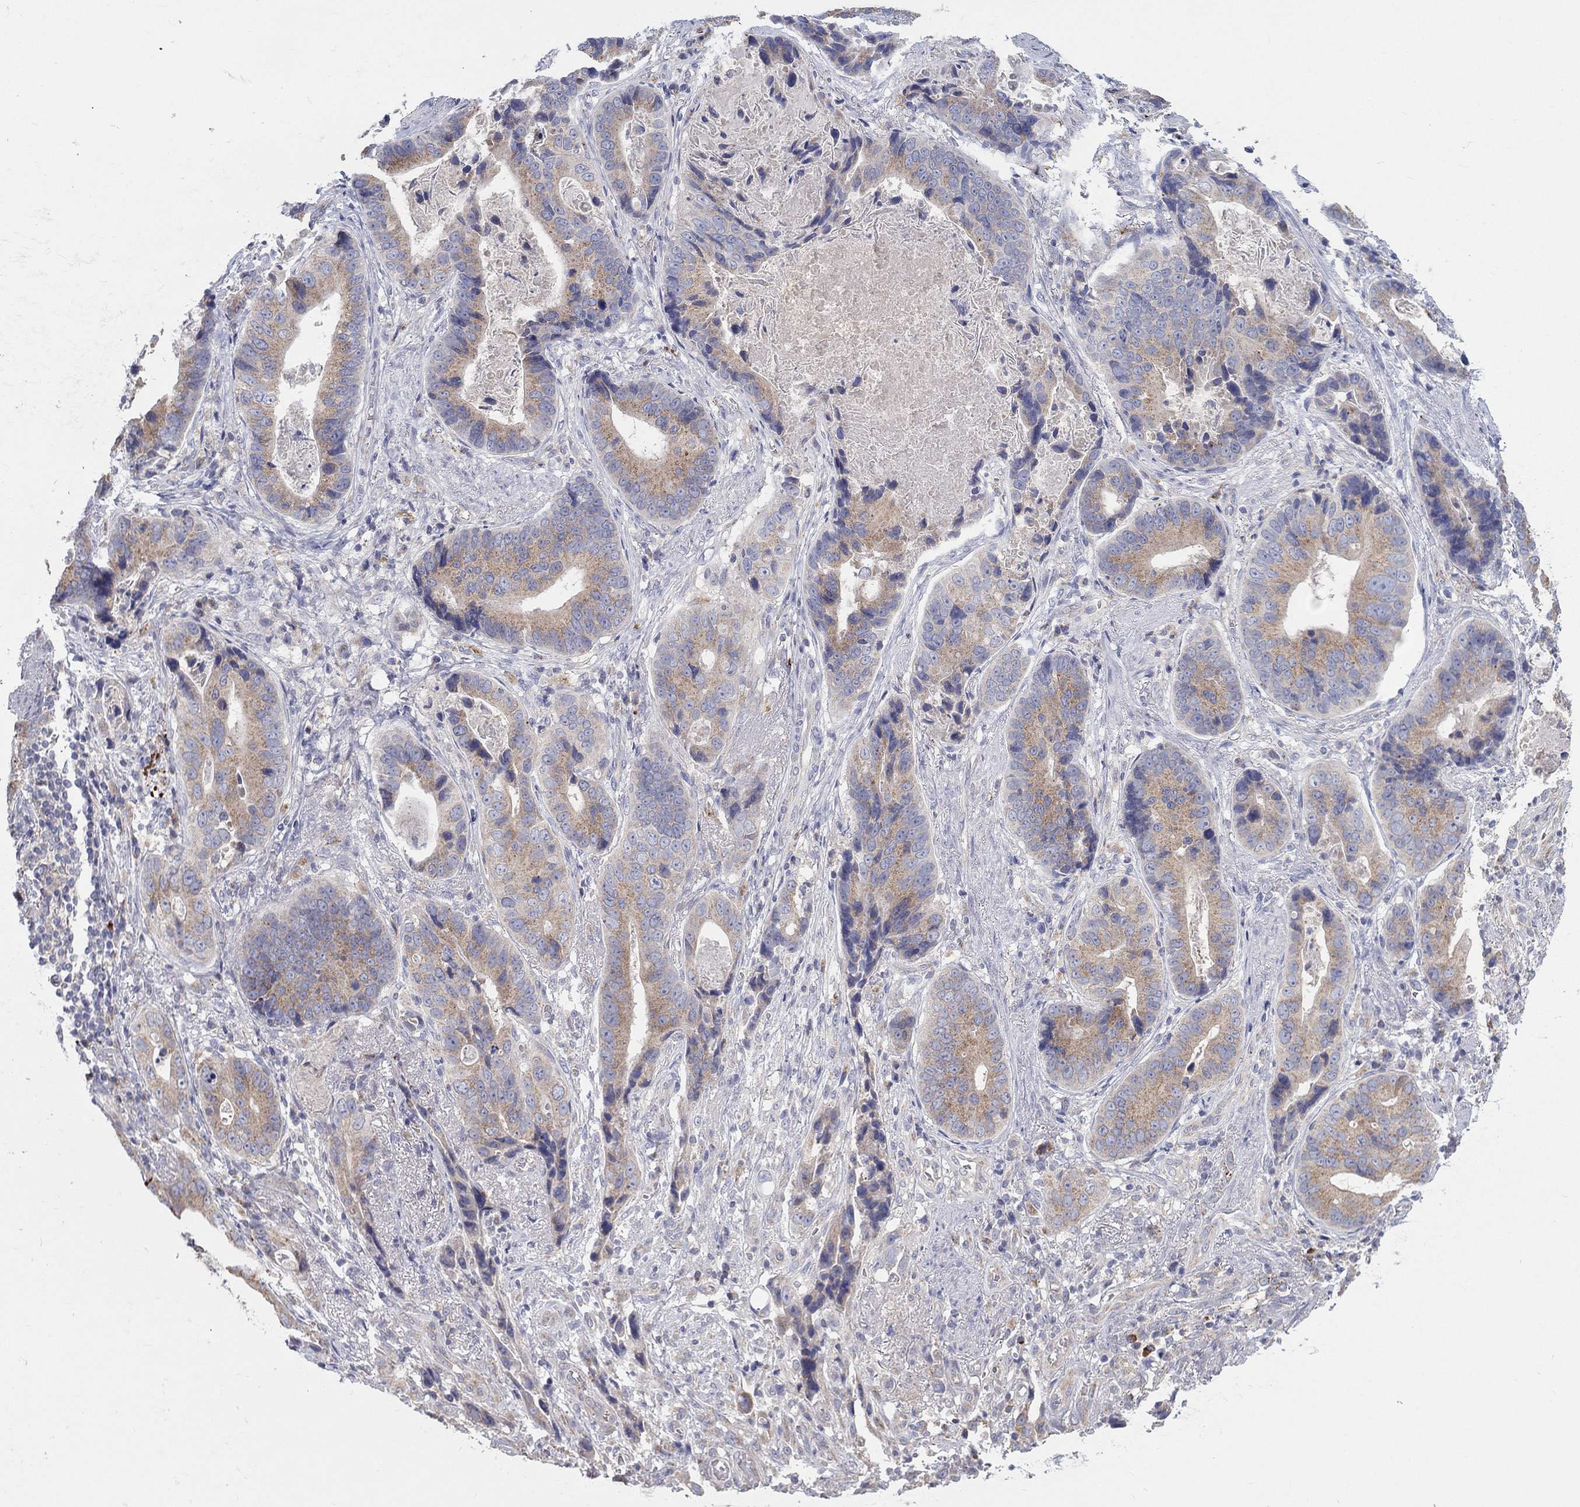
{"staining": {"intensity": "weak", "quantity": ">75%", "location": "cytoplasmic/membranous"}, "tissue": "stomach cancer", "cell_type": "Tumor cells", "image_type": "cancer", "snomed": [{"axis": "morphology", "description": "Adenocarcinoma, NOS"}, {"axis": "topography", "description": "Stomach"}], "caption": "The micrograph exhibits immunohistochemical staining of stomach cancer. There is weak cytoplasmic/membranous expression is seen in approximately >75% of tumor cells. (DAB (3,3'-diaminobenzidine) = brown stain, brightfield microscopy at high magnification).", "gene": "BCO2", "patient": {"sex": "male", "age": 84}}